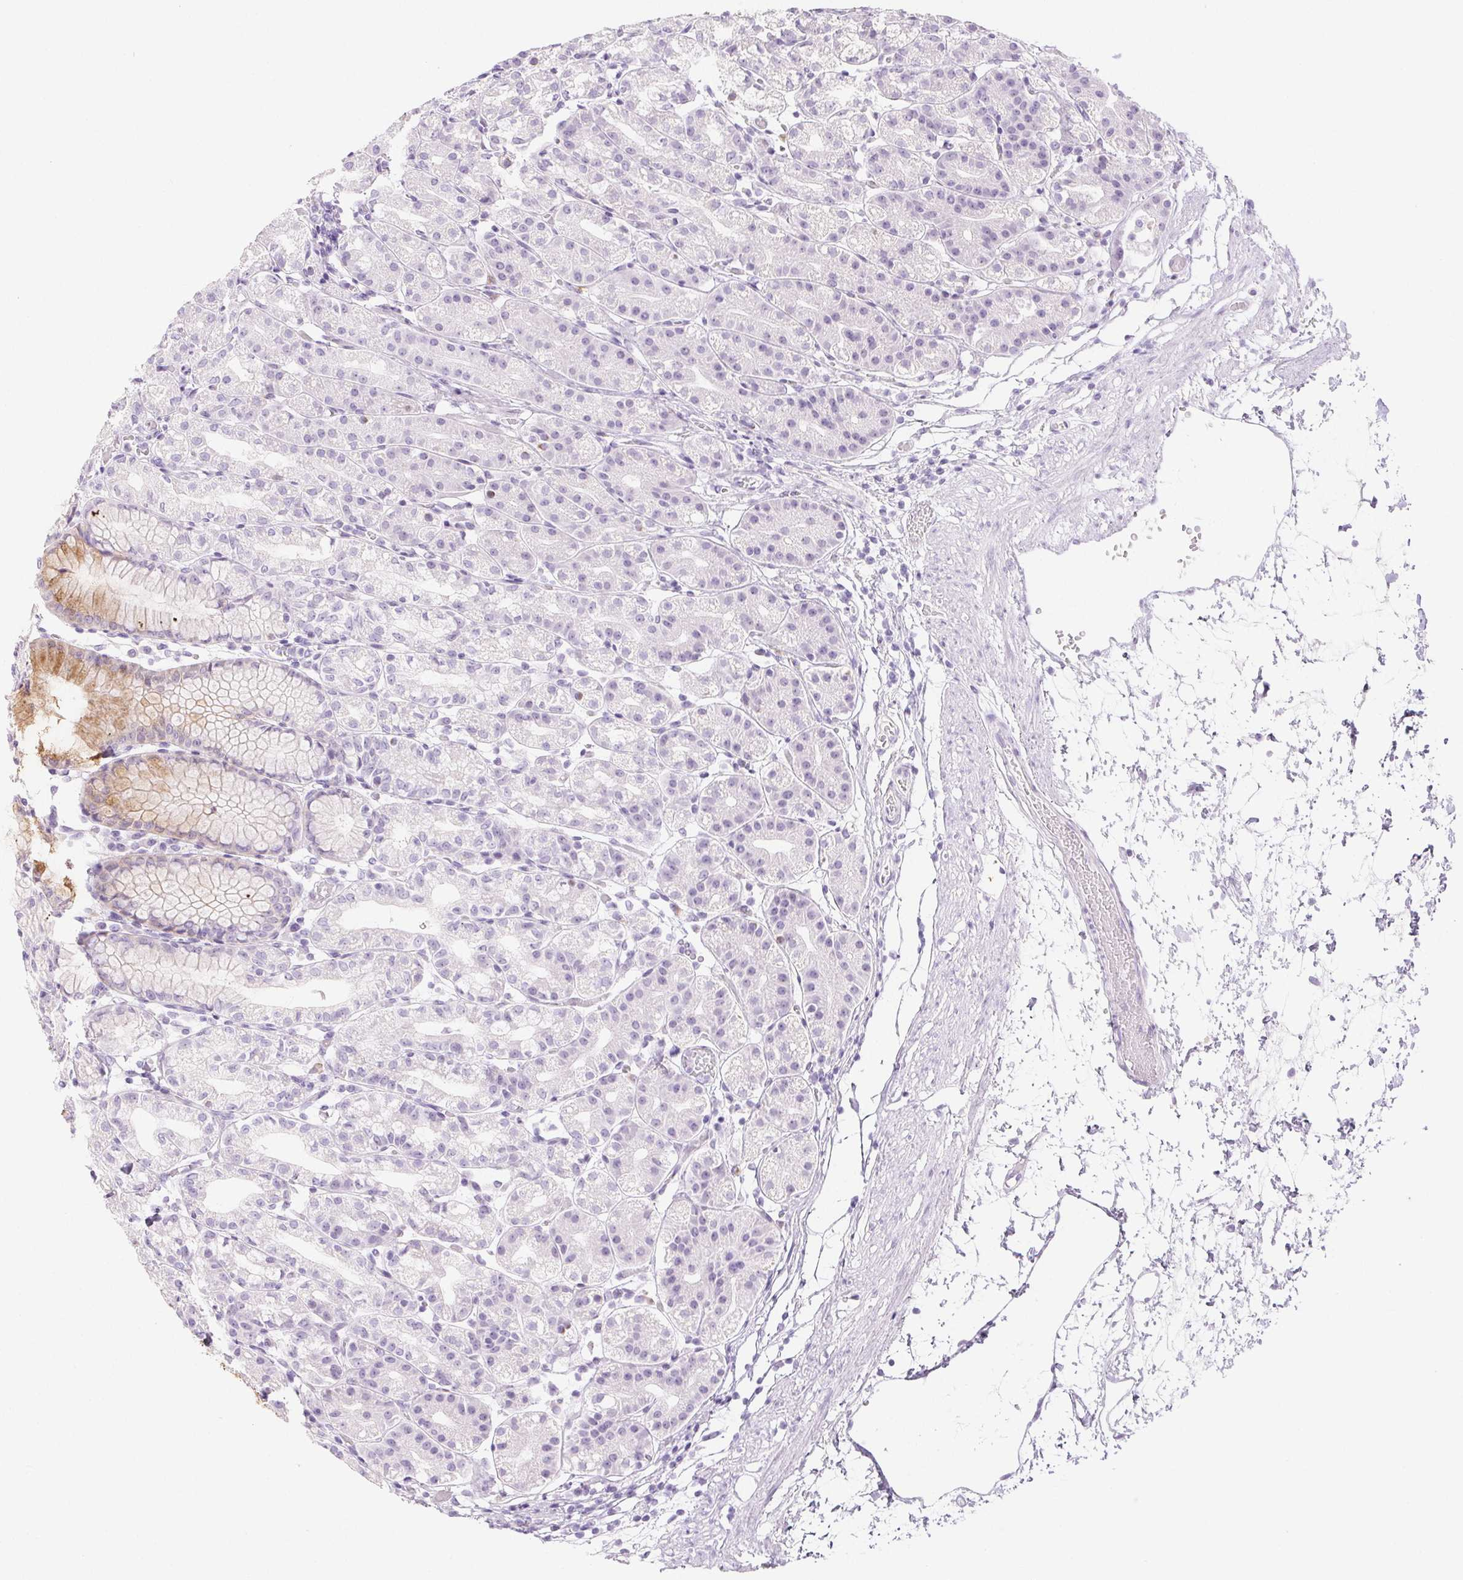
{"staining": {"intensity": "moderate", "quantity": "<25%", "location": "cytoplasmic/membranous"}, "tissue": "stomach", "cell_type": "Glandular cells", "image_type": "normal", "snomed": [{"axis": "morphology", "description": "Normal tissue, NOS"}, {"axis": "topography", "description": "Stomach"}], "caption": "Protein positivity by IHC exhibits moderate cytoplasmic/membranous expression in approximately <25% of glandular cells in benign stomach.", "gene": "PI3", "patient": {"sex": "female", "age": 57}}